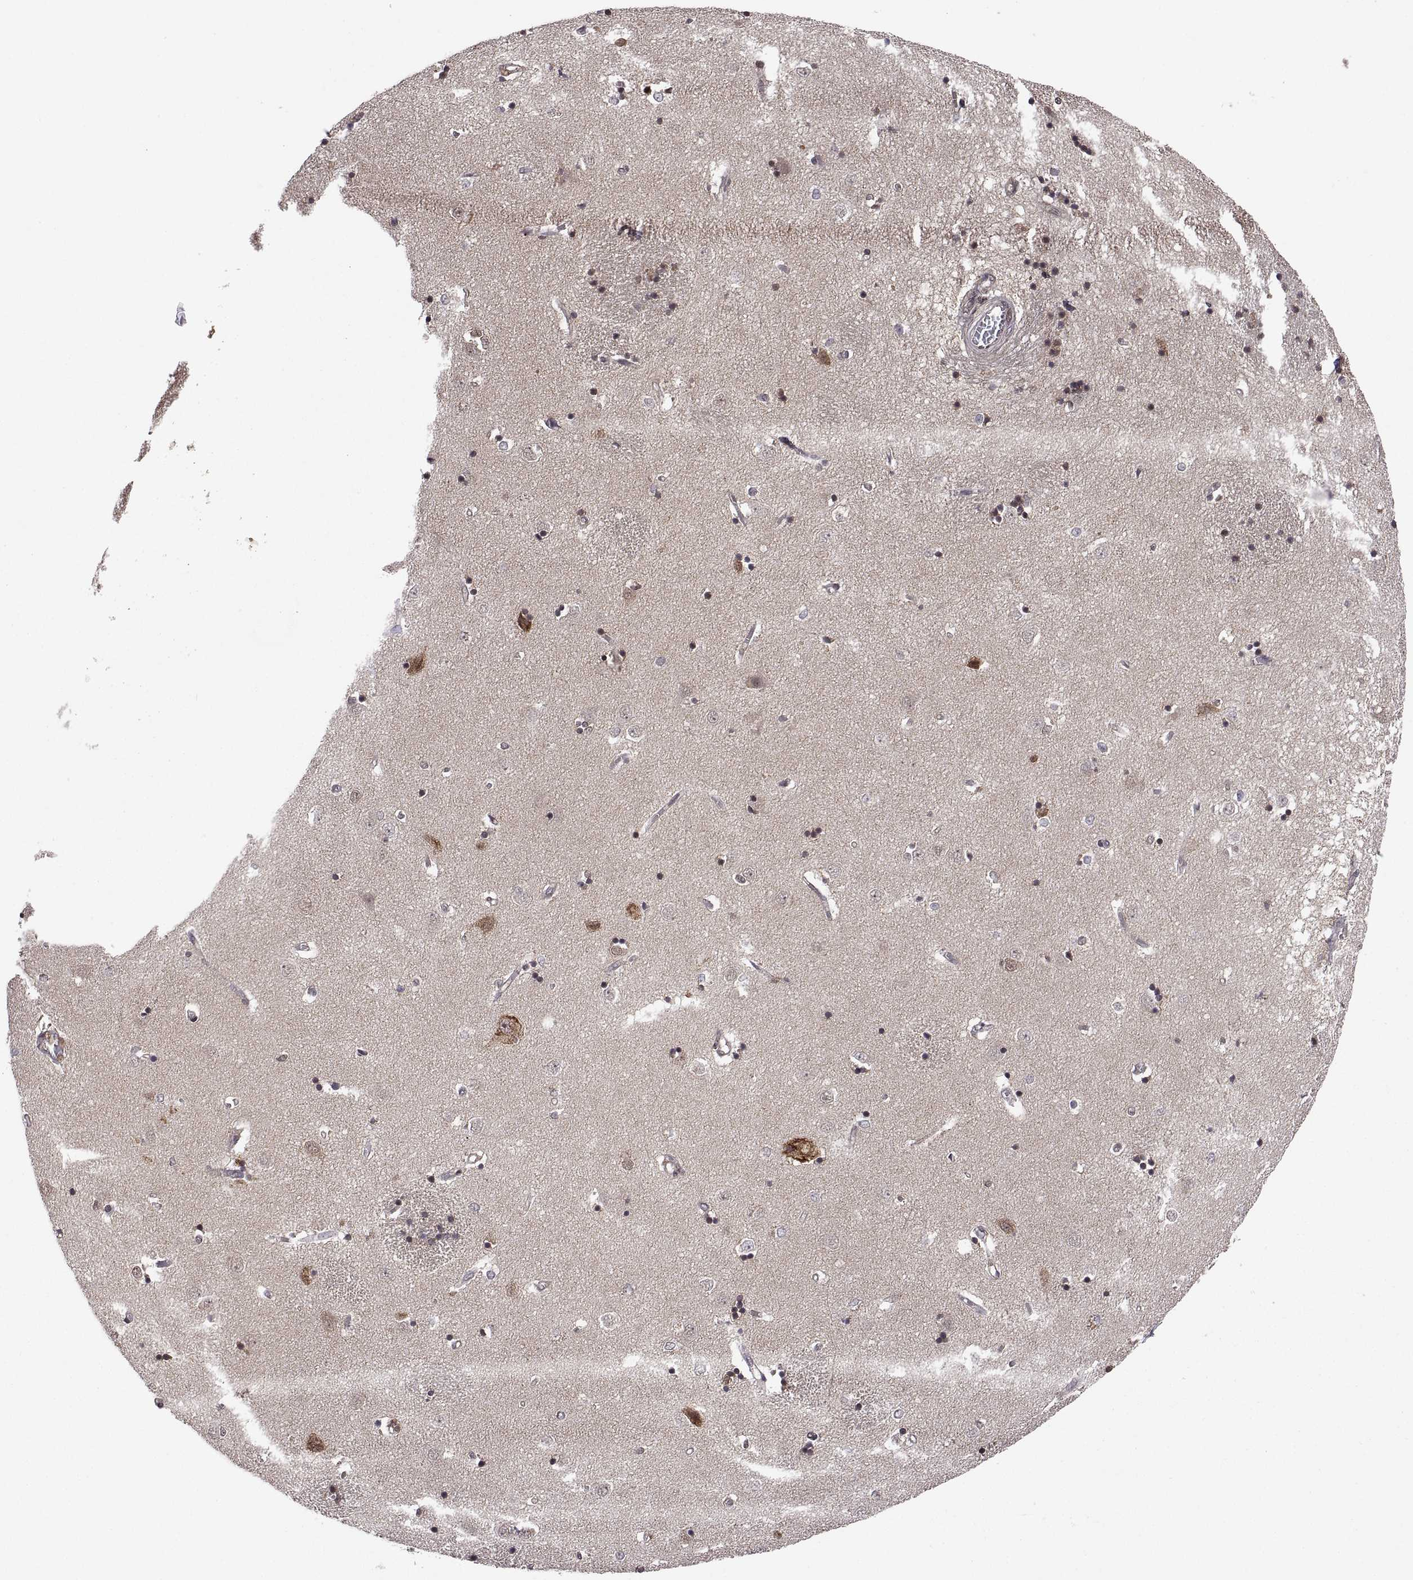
{"staining": {"intensity": "weak", "quantity": "<25%", "location": "cytoplasmic/membranous,nuclear"}, "tissue": "caudate", "cell_type": "Glial cells", "image_type": "normal", "snomed": [{"axis": "morphology", "description": "Normal tissue, NOS"}, {"axis": "topography", "description": "Lateral ventricle wall"}], "caption": "An immunohistochemistry (IHC) image of normal caudate is shown. There is no staining in glial cells of caudate. (Brightfield microscopy of DAB immunohistochemistry (IHC) at high magnification).", "gene": "ZNRF2", "patient": {"sex": "male", "age": 54}}